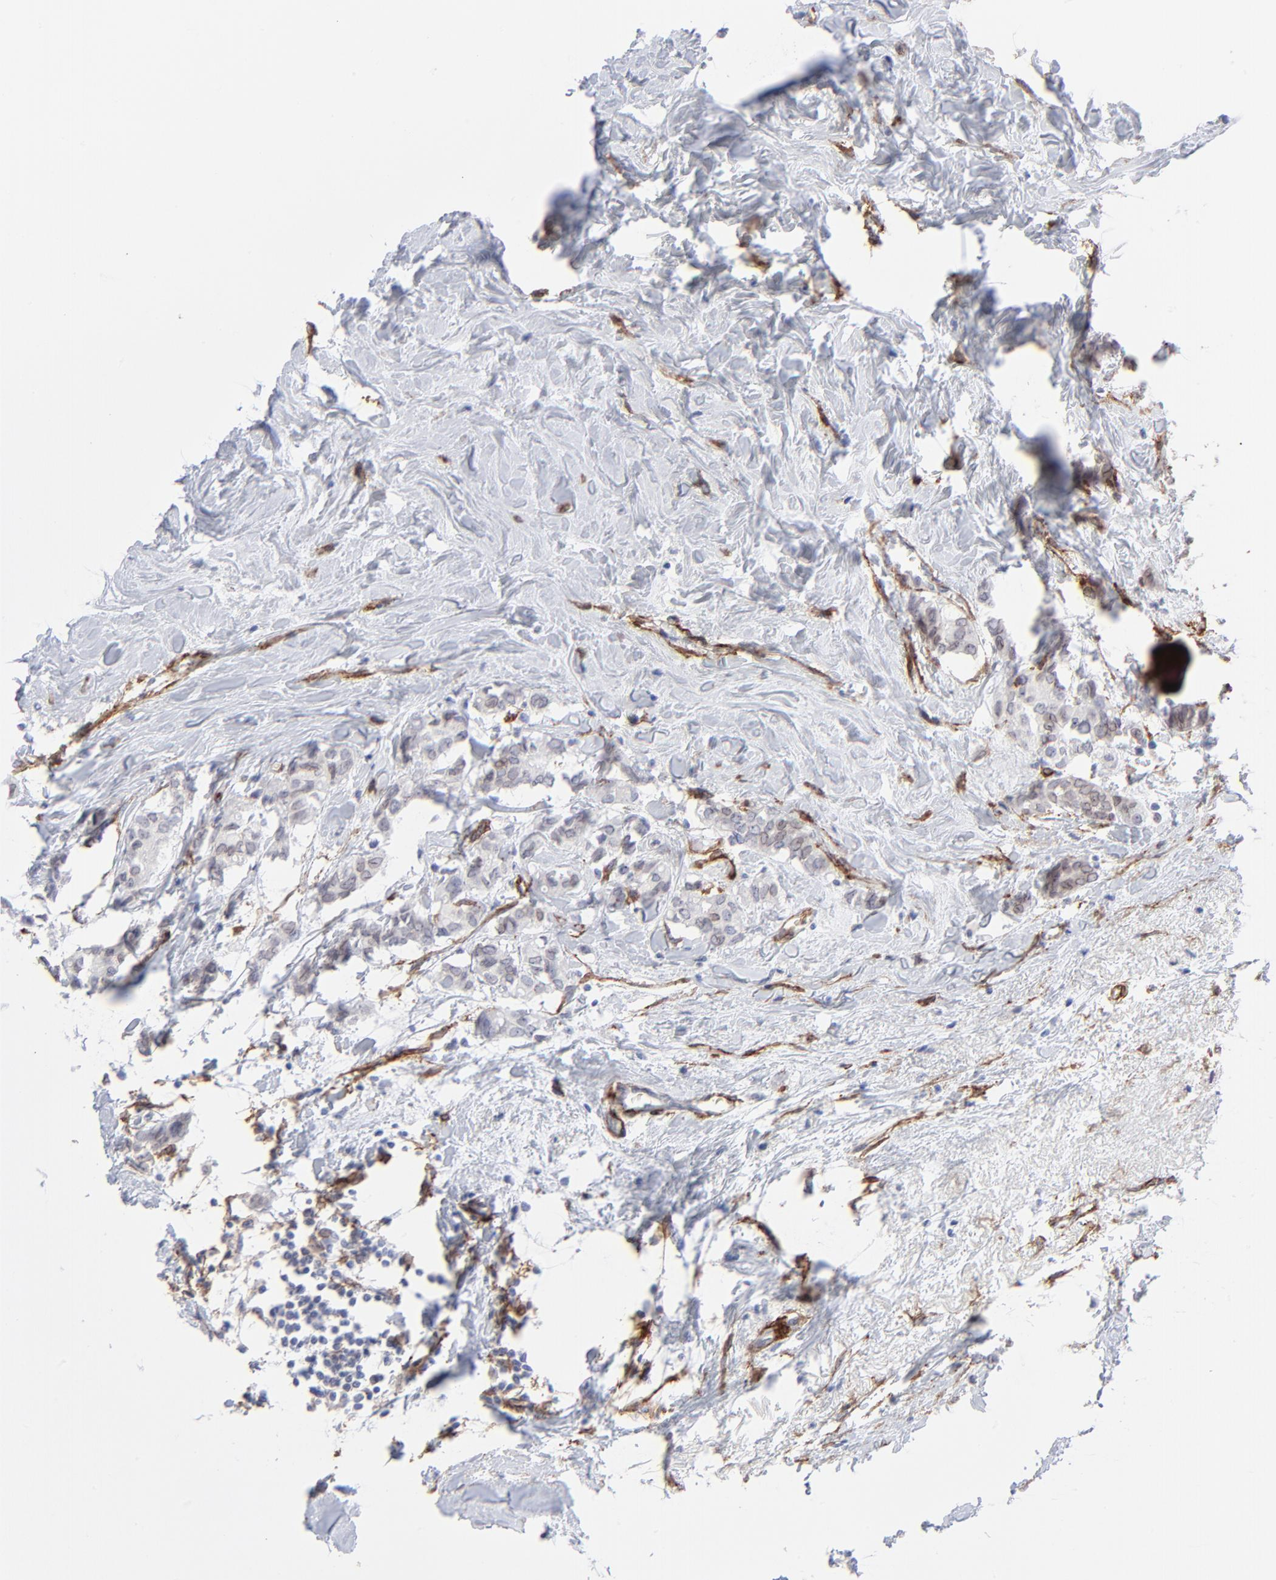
{"staining": {"intensity": "negative", "quantity": "none", "location": "none"}, "tissue": "breast cancer", "cell_type": "Tumor cells", "image_type": "cancer", "snomed": [{"axis": "morphology", "description": "Duct carcinoma"}, {"axis": "topography", "description": "Breast"}], "caption": "Breast cancer (intraductal carcinoma) was stained to show a protein in brown. There is no significant expression in tumor cells. (Stains: DAB (3,3'-diaminobenzidine) immunohistochemistry with hematoxylin counter stain, Microscopy: brightfield microscopy at high magnification).", "gene": "PDGFRB", "patient": {"sex": "female", "age": 84}}